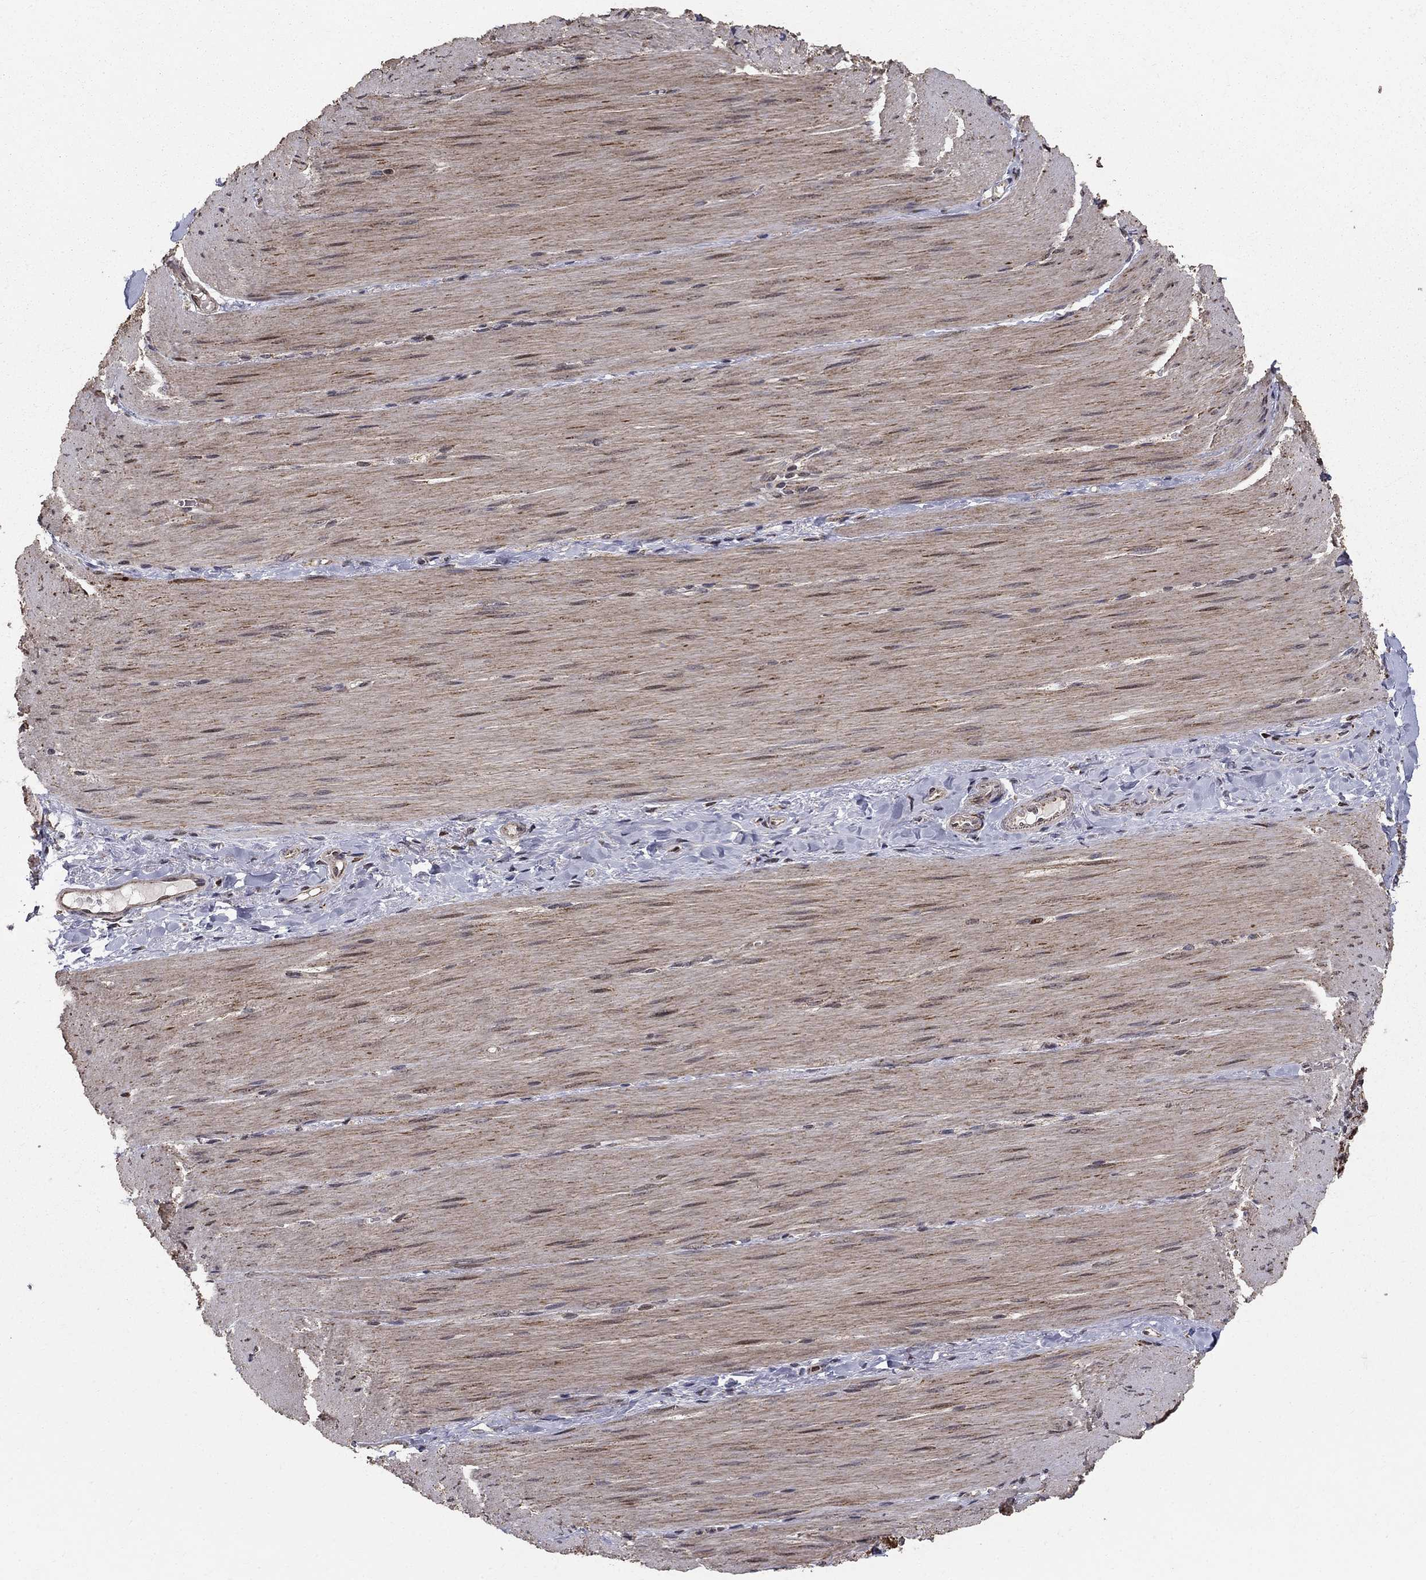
{"staining": {"intensity": "negative", "quantity": "none", "location": "none"}, "tissue": "adipose tissue", "cell_type": "Adipocytes", "image_type": "normal", "snomed": [{"axis": "morphology", "description": "Normal tissue, NOS"}, {"axis": "topography", "description": "Smooth muscle"}, {"axis": "topography", "description": "Duodenum"}, {"axis": "topography", "description": "Peripheral nerve tissue"}], "caption": "High power microscopy micrograph of an immunohistochemistry micrograph of normal adipose tissue, revealing no significant expression in adipocytes. (Stains: DAB (3,3'-diaminobenzidine) immunohistochemistry (IHC) with hematoxylin counter stain, Microscopy: brightfield microscopy at high magnification).", "gene": "ACOT13", "patient": {"sex": "female", "age": 61}}